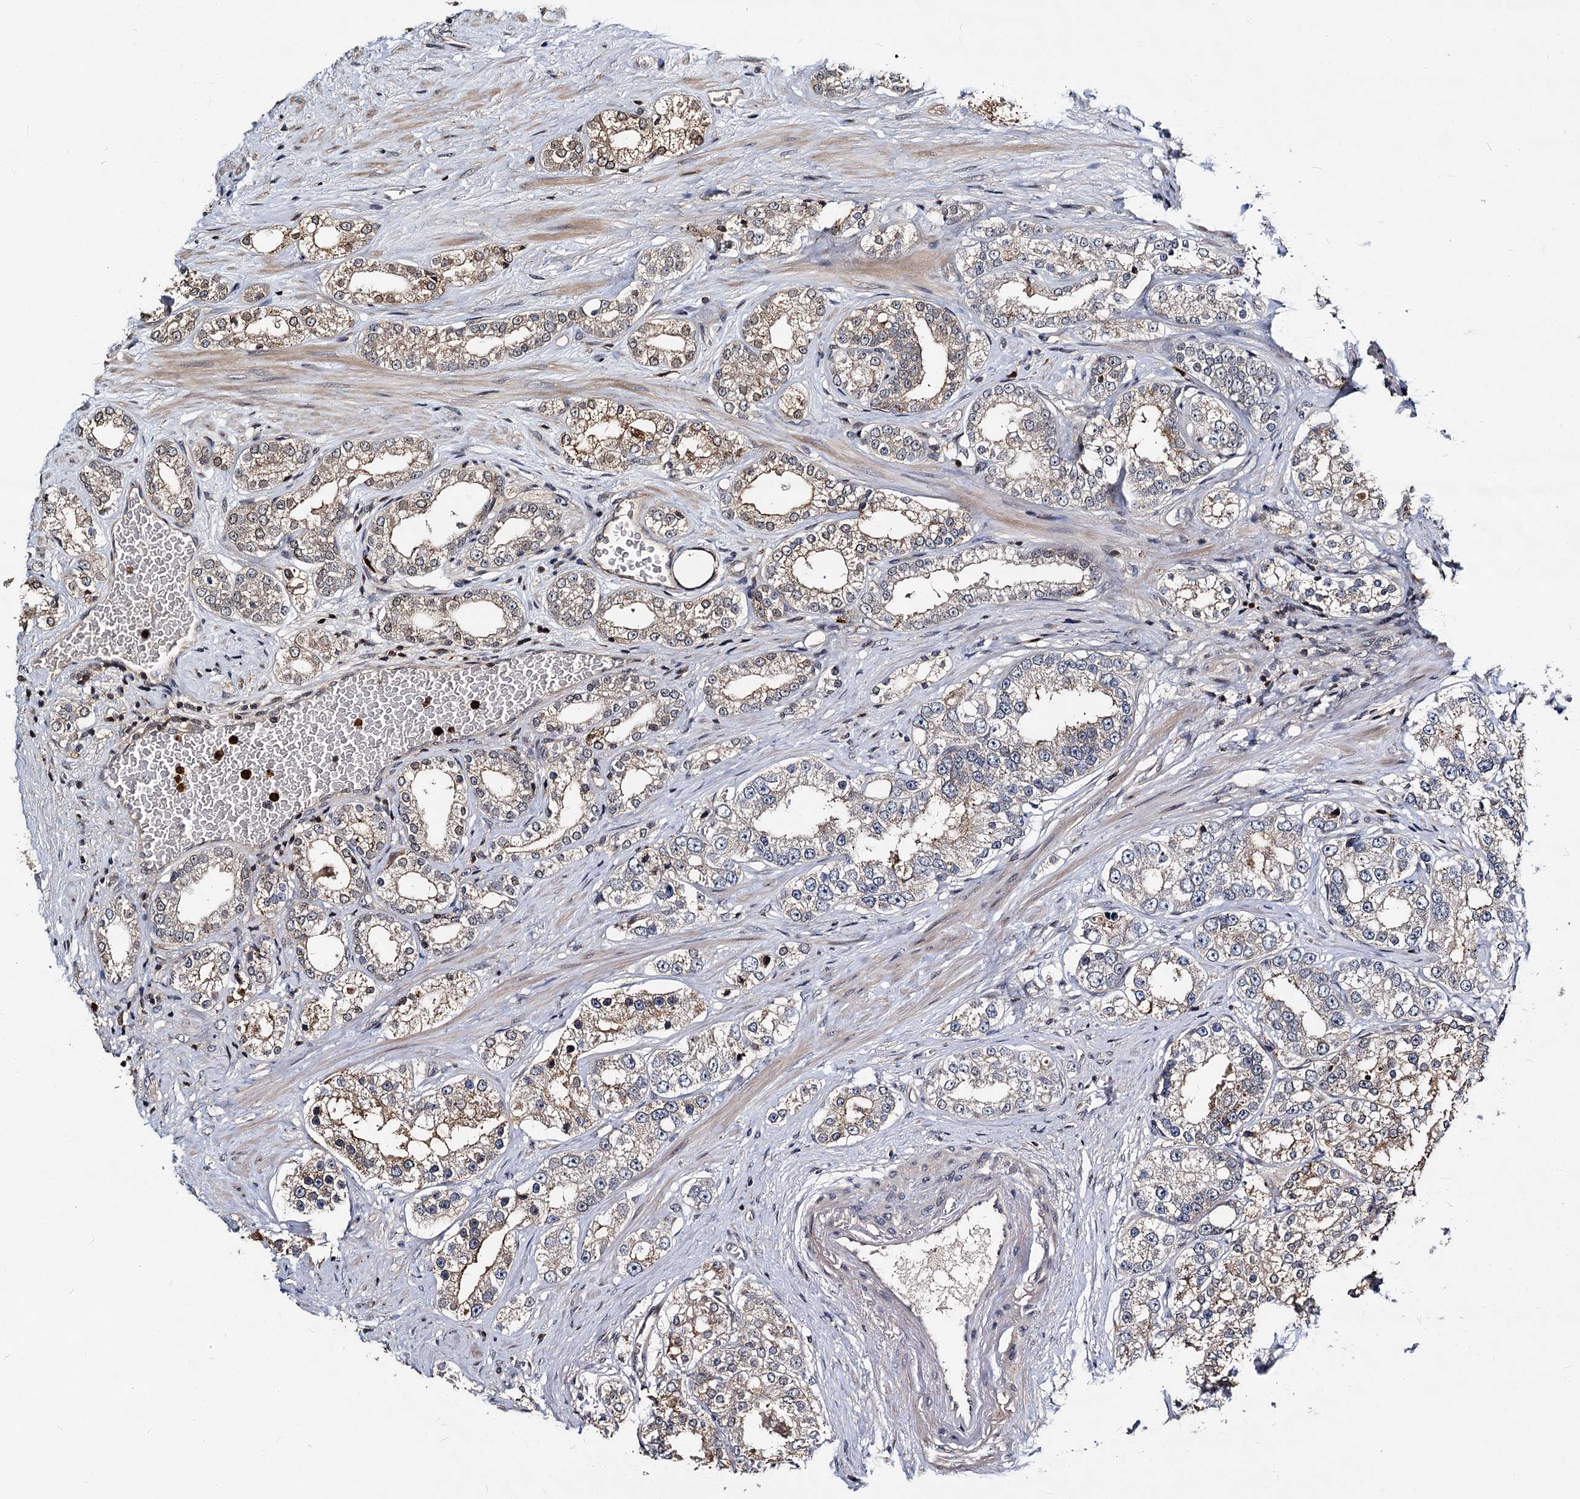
{"staining": {"intensity": "weak", "quantity": "25%-75%", "location": "cytoplasmic/membranous"}, "tissue": "prostate cancer", "cell_type": "Tumor cells", "image_type": "cancer", "snomed": [{"axis": "morphology", "description": "Normal tissue, NOS"}, {"axis": "morphology", "description": "Adenocarcinoma, High grade"}, {"axis": "topography", "description": "Prostate"}], "caption": "Human prostate high-grade adenocarcinoma stained with a protein marker shows weak staining in tumor cells.", "gene": "ATG101", "patient": {"sex": "male", "age": 83}}